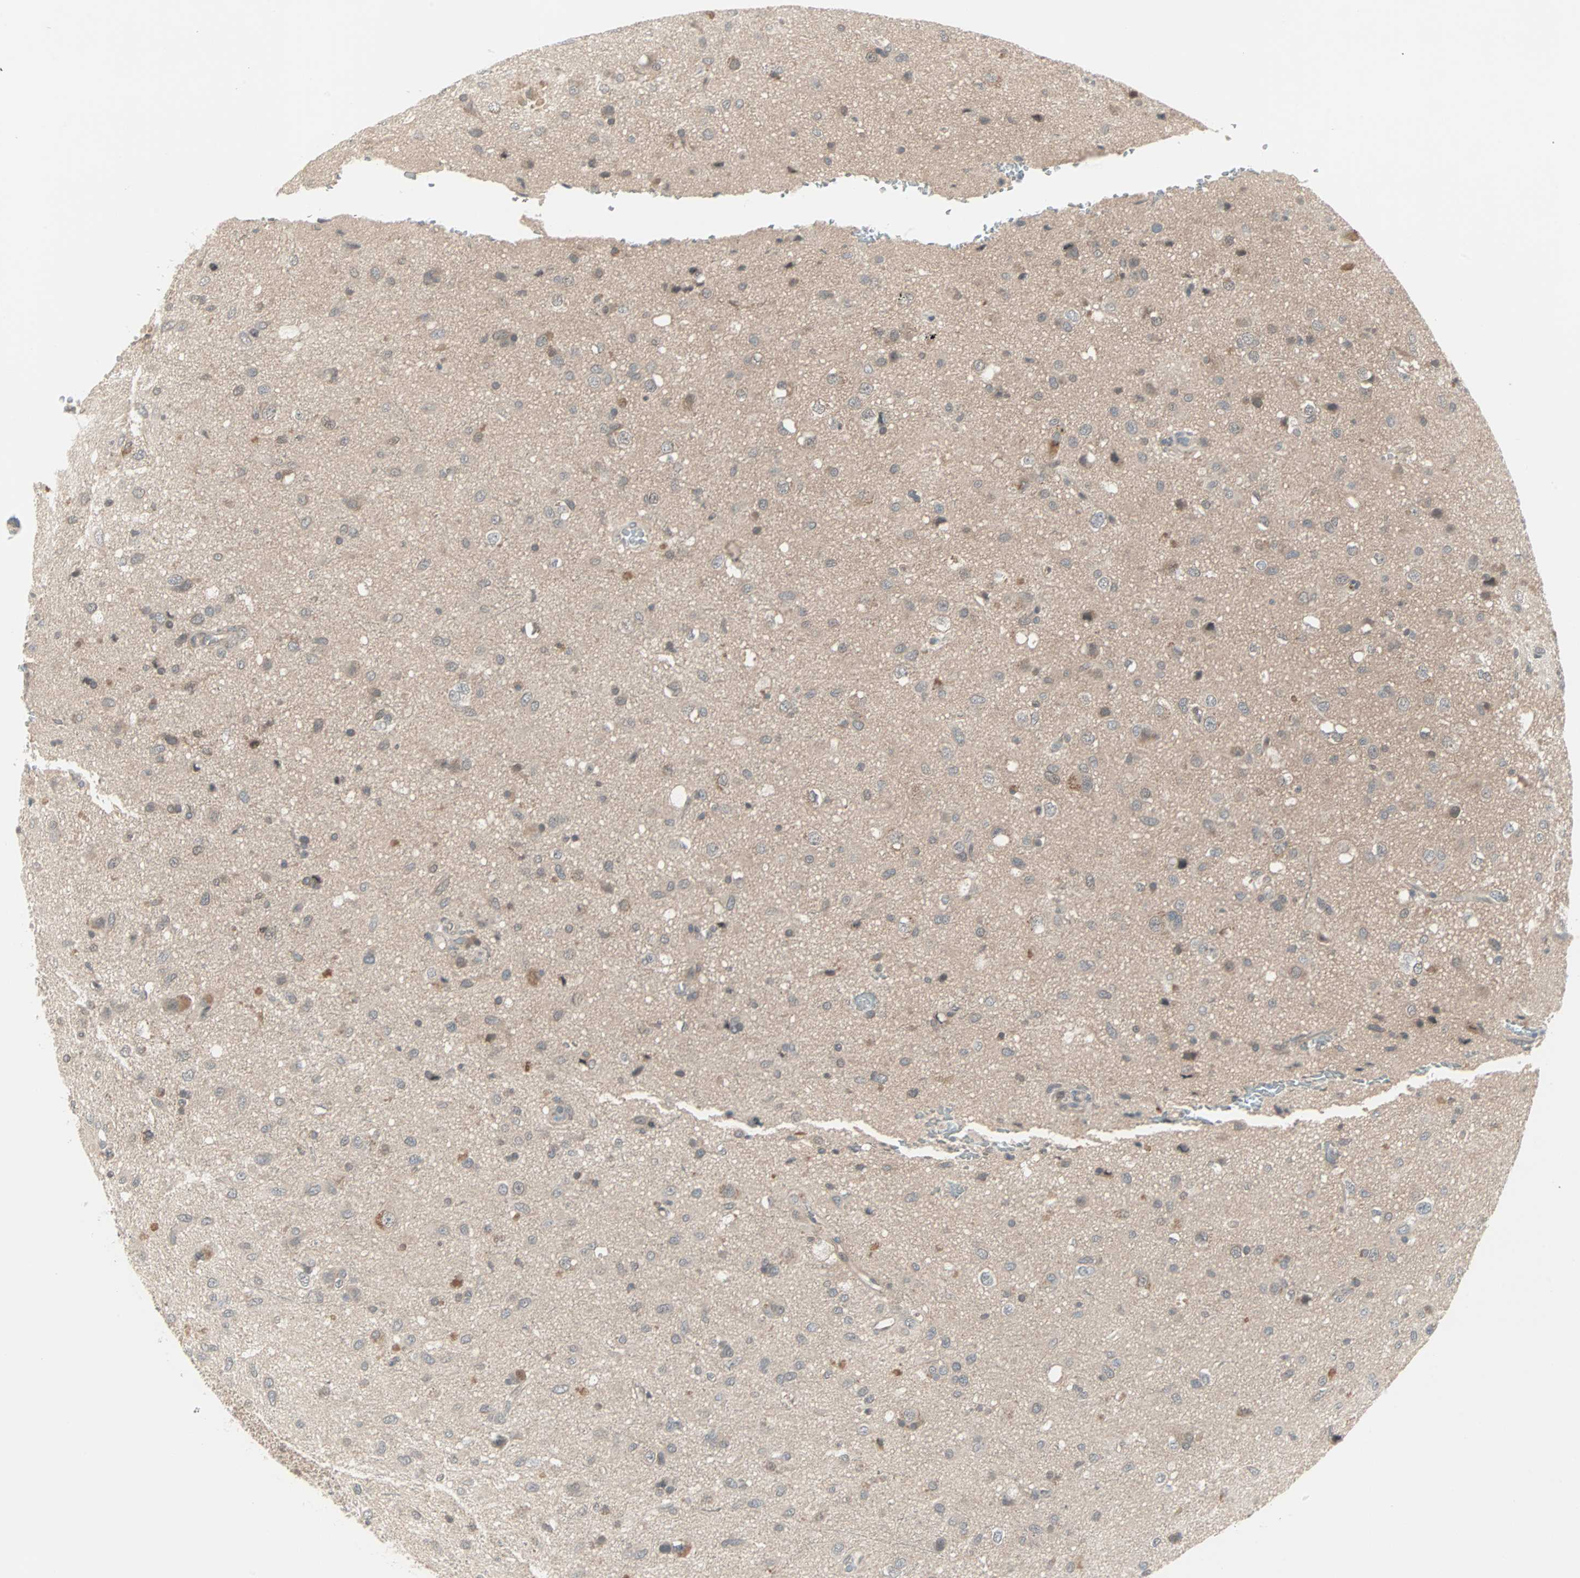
{"staining": {"intensity": "negative", "quantity": "none", "location": "none"}, "tissue": "glioma", "cell_type": "Tumor cells", "image_type": "cancer", "snomed": [{"axis": "morphology", "description": "Glioma, malignant, Low grade"}, {"axis": "topography", "description": "Brain"}], "caption": "IHC of human malignant low-grade glioma shows no positivity in tumor cells.", "gene": "PTPA", "patient": {"sex": "male", "age": 77}}